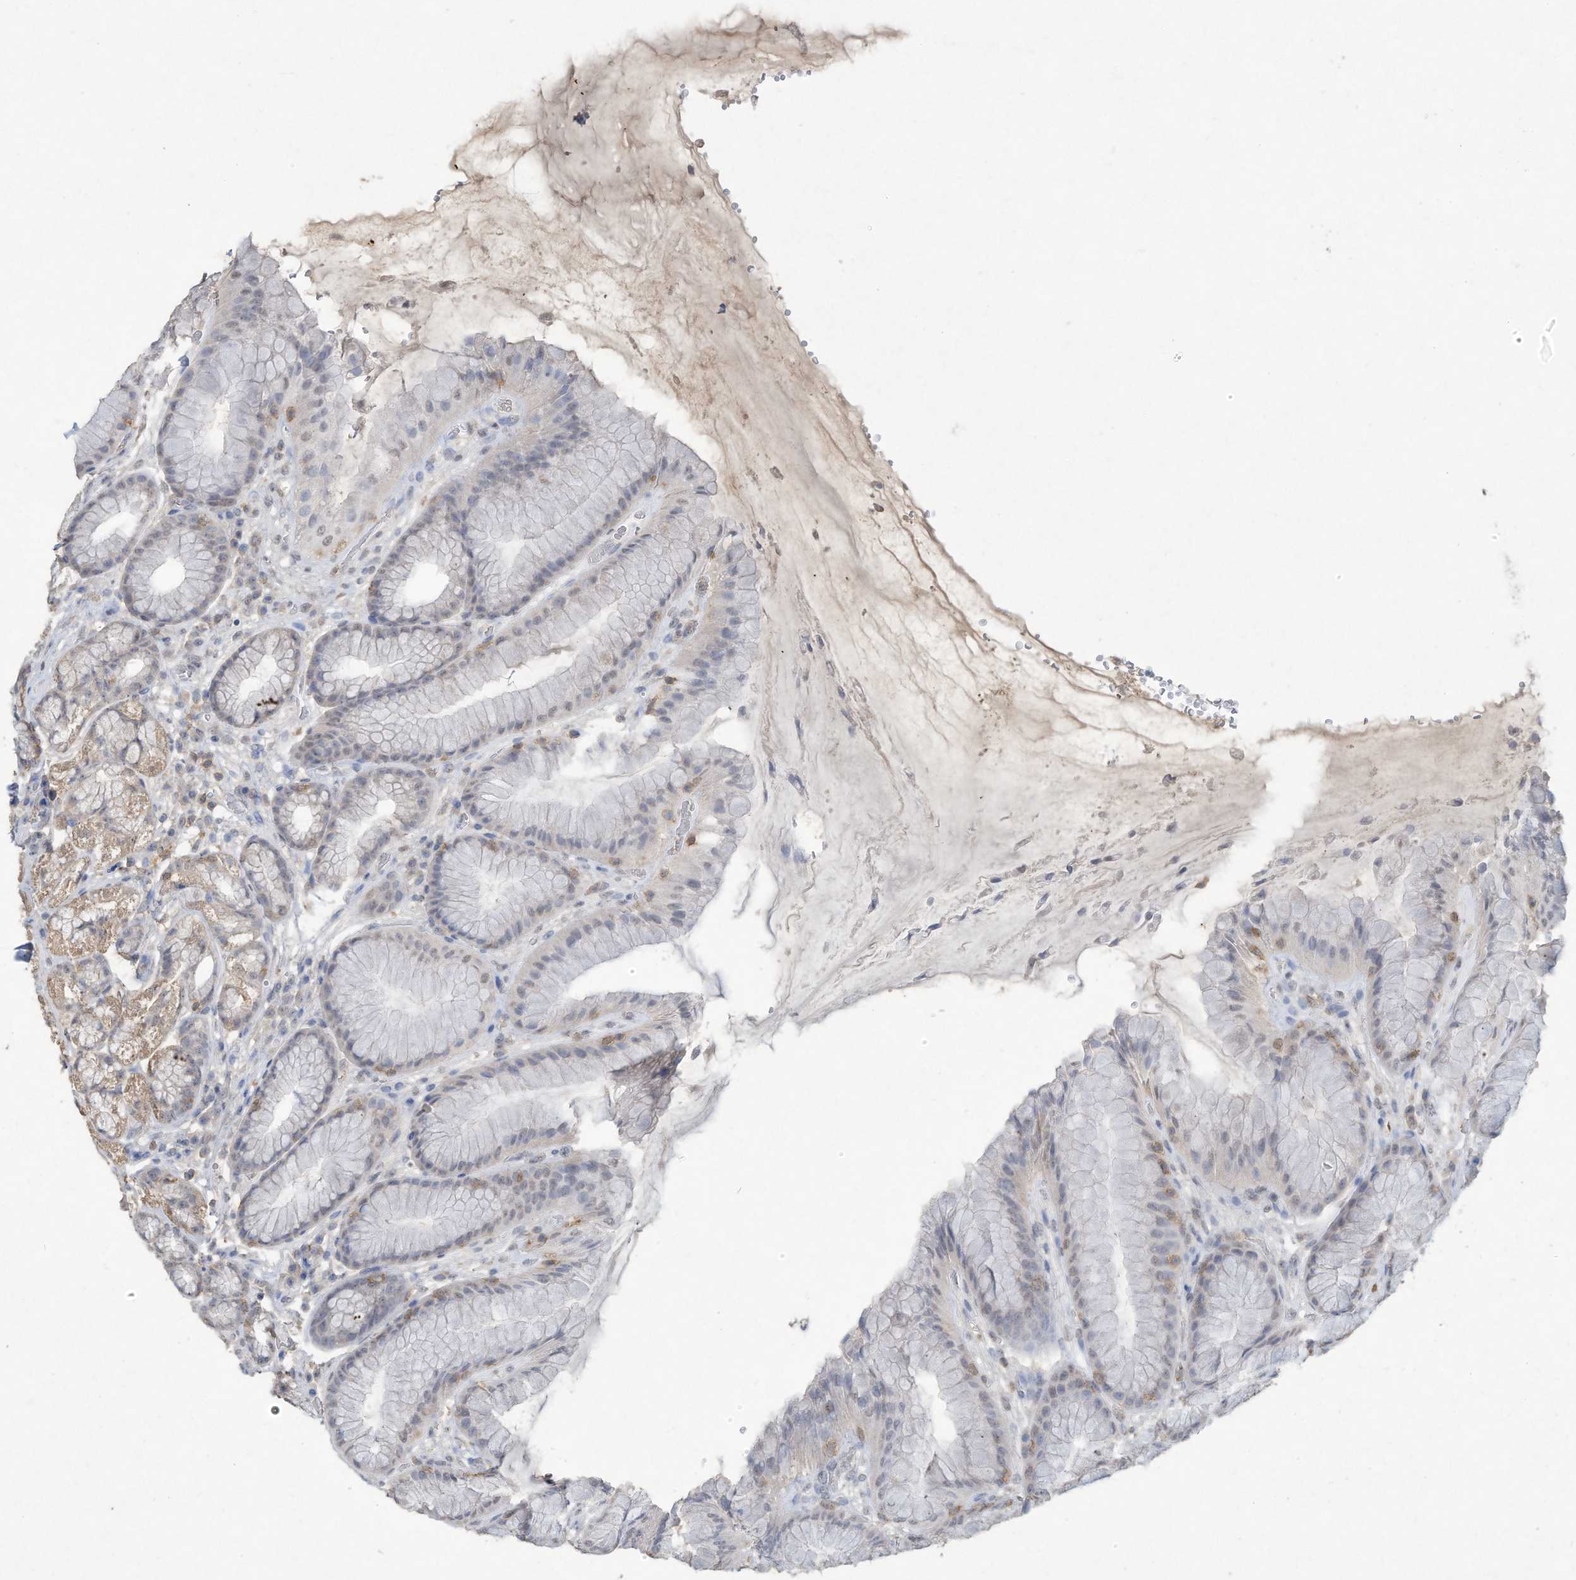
{"staining": {"intensity": "weak", "quantity": "25%-75%", "location": "cytoplasmic/membranous,nuclear"}, "tissue": "stomach", "cell_type": "Glandular cells", "image_type": "normal", "snomed": [{"axis": "morphology", "description": "Normal tissue, NOS"}, {"axis": "topography", "description": "Stomach"}], "caption": "Immunohistochemistry (IHC) staining of unremarkable stomach, which exhibits low levels of weak cytoplasmic/membranous,nuclear staining in approximately 25%-75% of glandular cells indicating weak cytoplasmic/membranous,nuclear protein positivity. The staining was performed using DAB (brown) for protein detection and nuclei were counterstained in hematoxylin (blue).", "gene": "HAS3", "patient": {"sex": "male", "age": 57}}